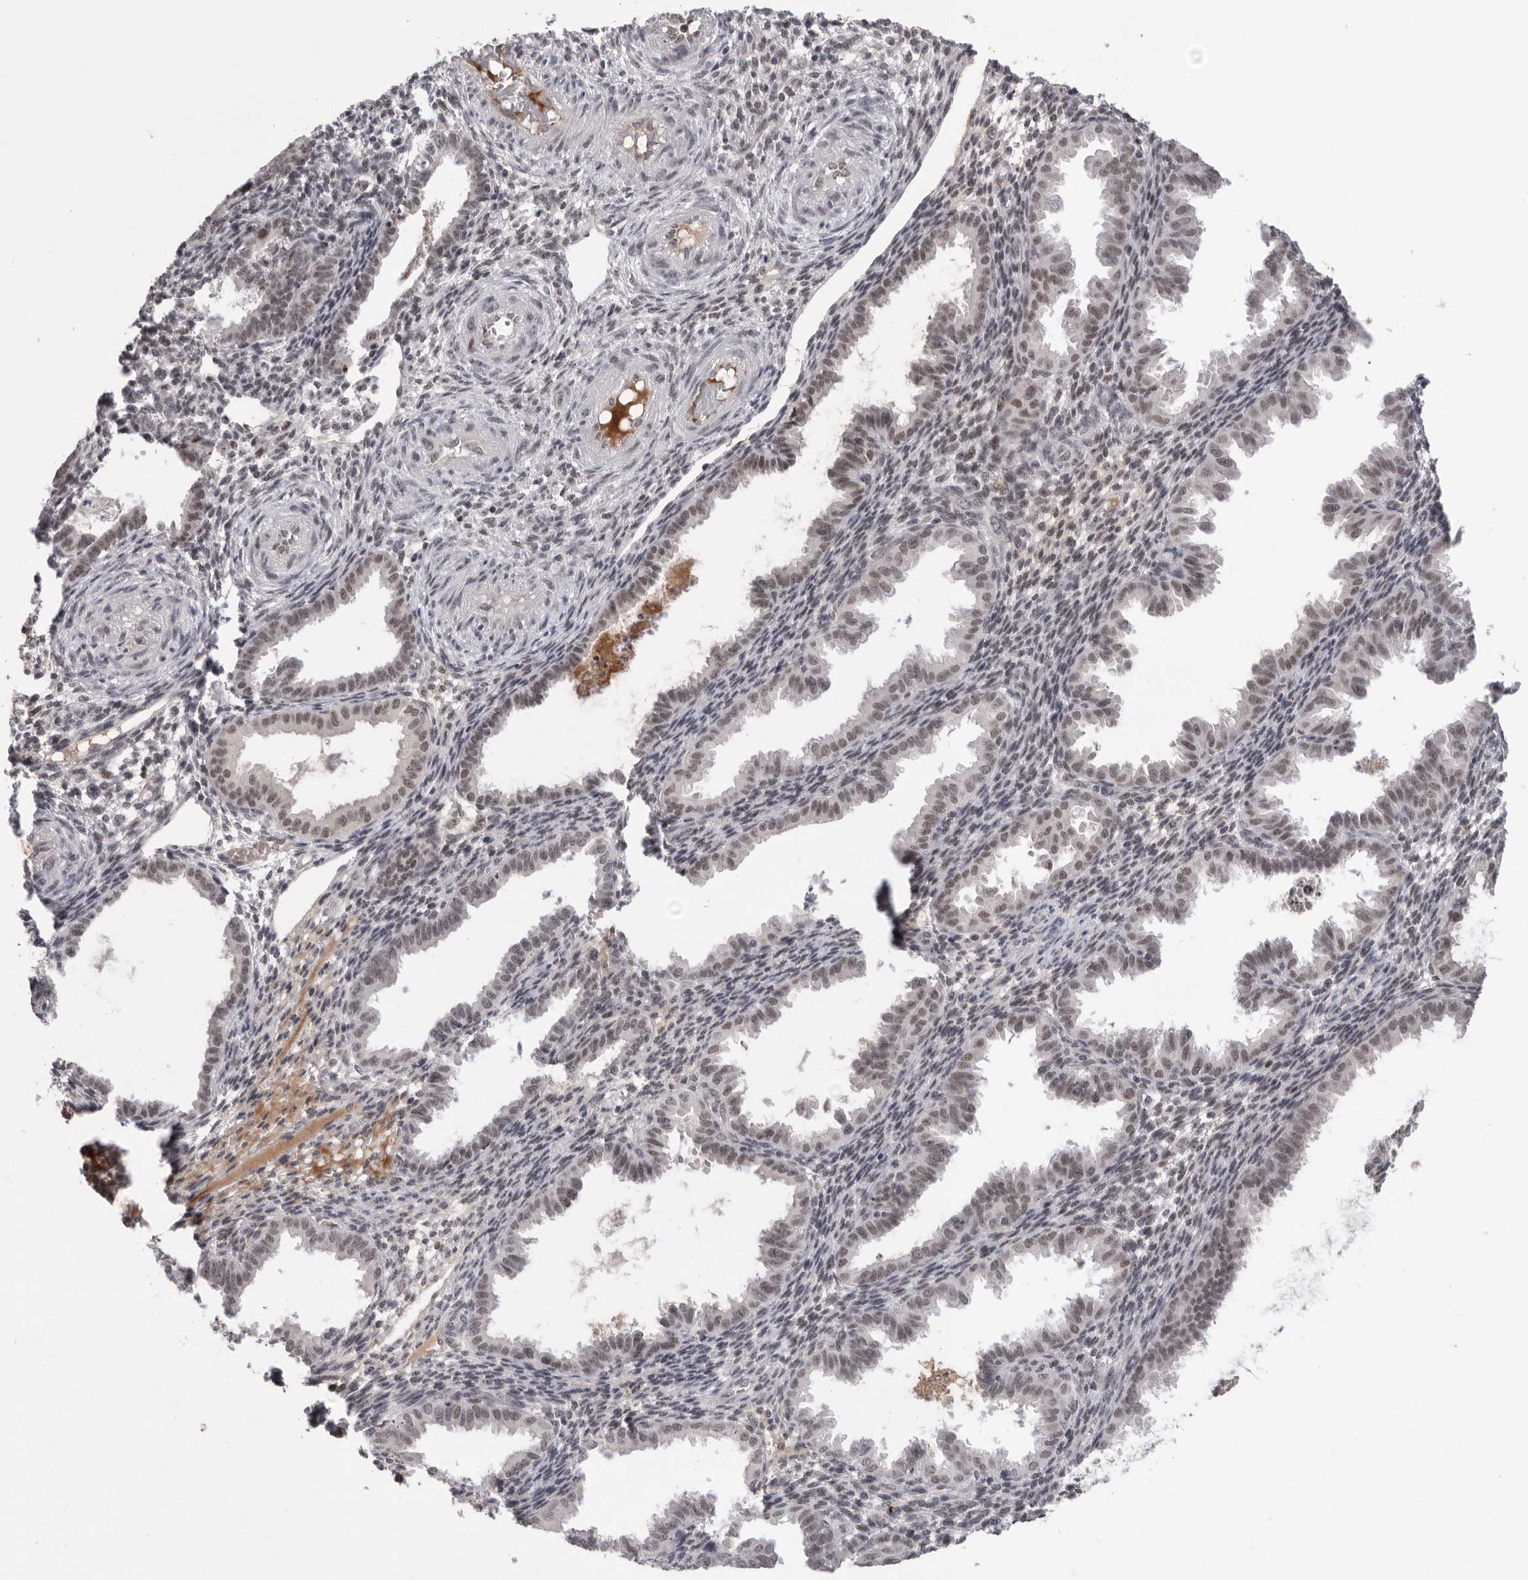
{"staining": {"intensity": "weak", "quantity": "25%-75%", "location": "nuclear"}, "tissue": "endometrium", "cell_type": "Cells in endometrial stroma", "image_type": "normal", "snomed": [{"axis": "morphology", "description": "Normal tissue, NOS"}, {"axis": "topography", "description": "Endometrium"}], "caption": "Immunohistochemistry (IHC) histopathology image of normal endometrium: endometrium stained using immunohistochemistry exhibits low levels of weak protein expression localized specifically in the nuclear of cells in endometrial stroma, appearing as a nuclear brown color.", "gene": "POU5F1", "patient": {"sex": "female", "age": 33}}